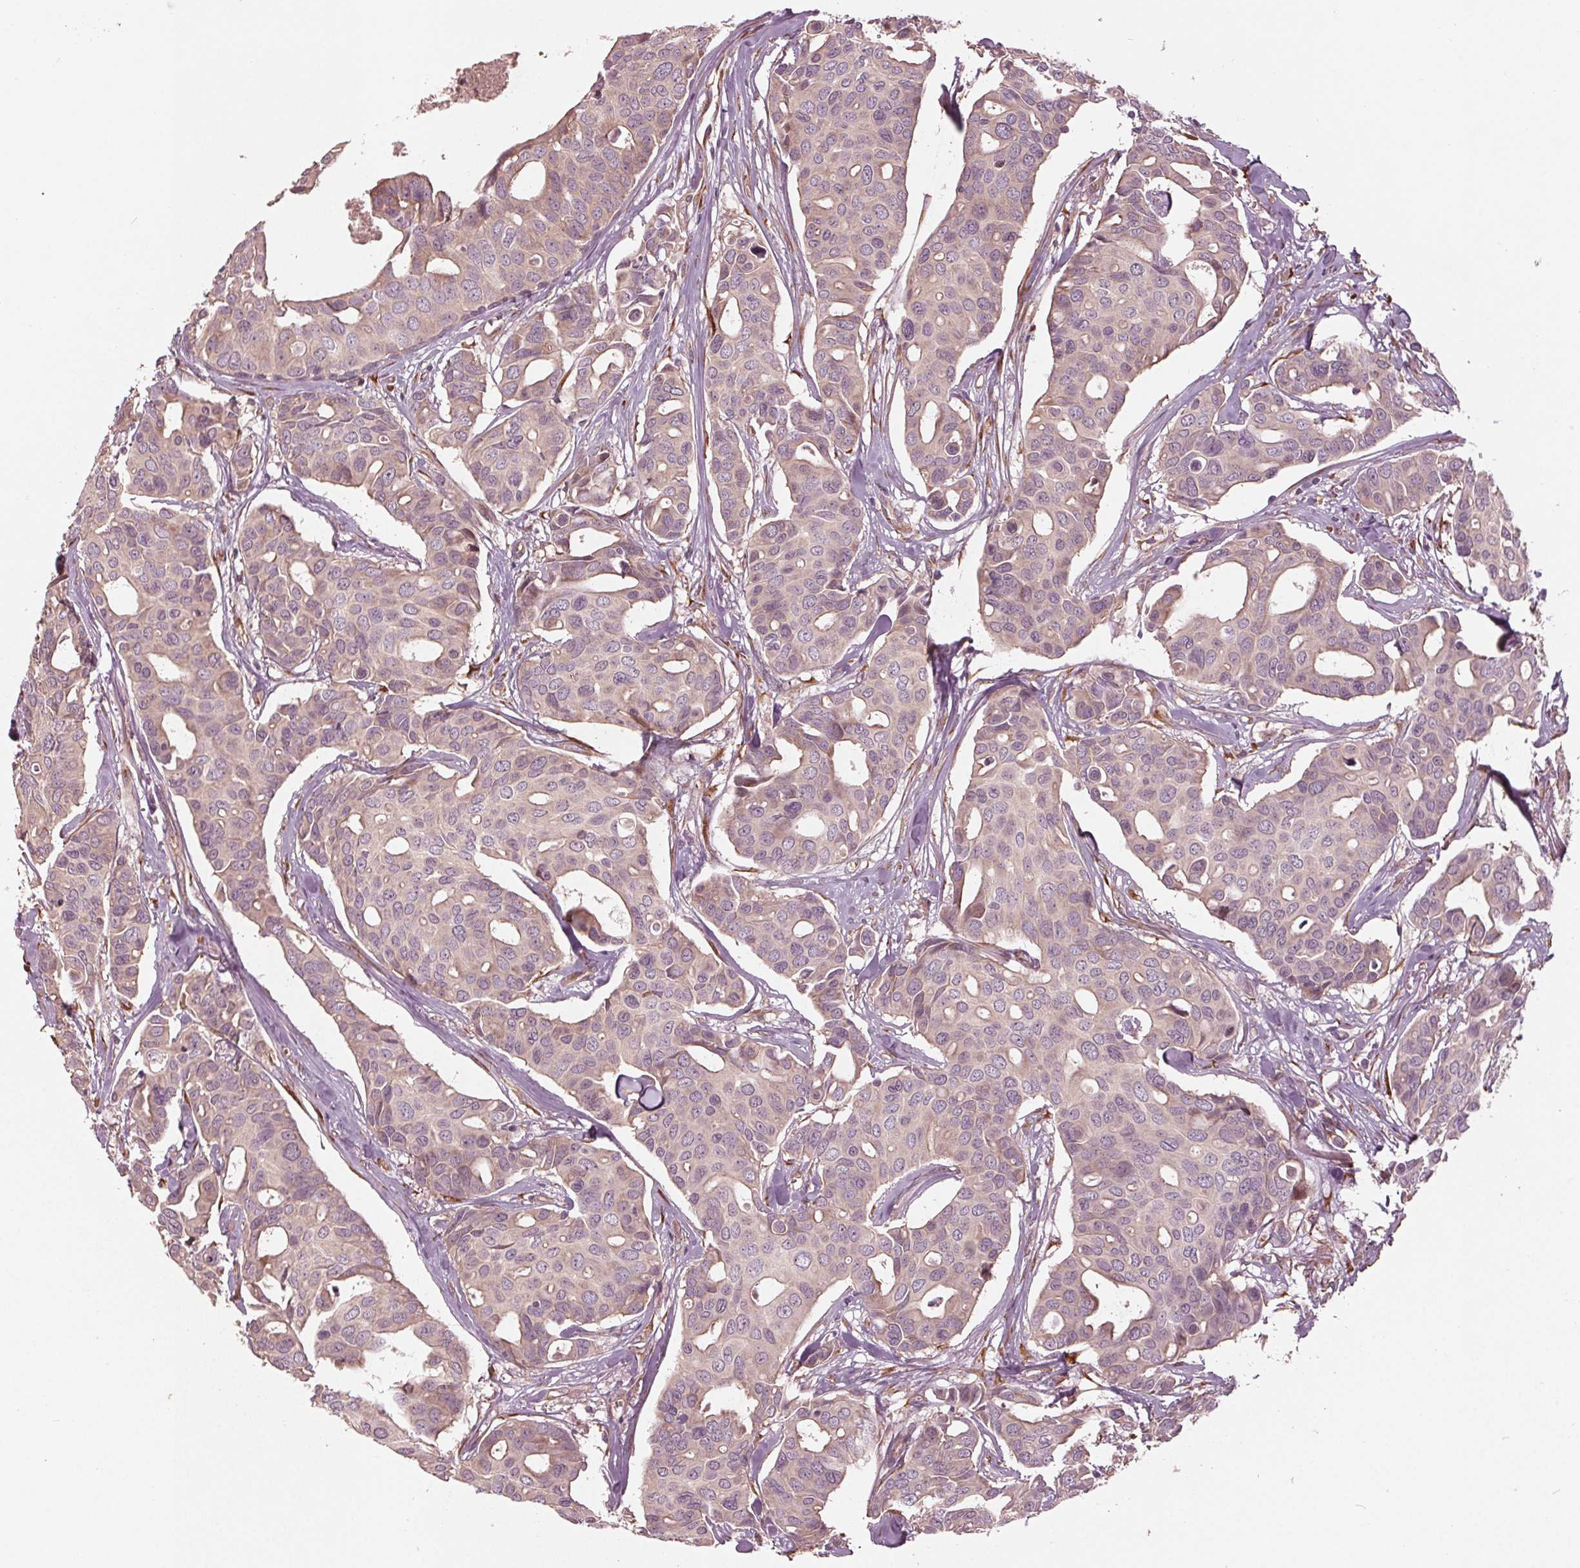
{"staining": {"intensity": "weak", "quantity": "25%-75%", "location": "cytoplasmic/membranous"}, "tissue": "breast cancer", "cell_type": "Tumor cells", "image_type": "cancer", "snomed": [{"axis": "morphology", "description": "Duct carcinoma"}, {"axis": "topography", "description": "Breast"}], "caption": "Protein positivity by immunohistochemistry (IHC) demonstrates weak cytoplasmic/membranous staining in approximately 25%-75% of tumor cells in breast invasive ductal carcinoma.", "gene": "CMIP", "patient": {"sex": "female", "age": 54}}